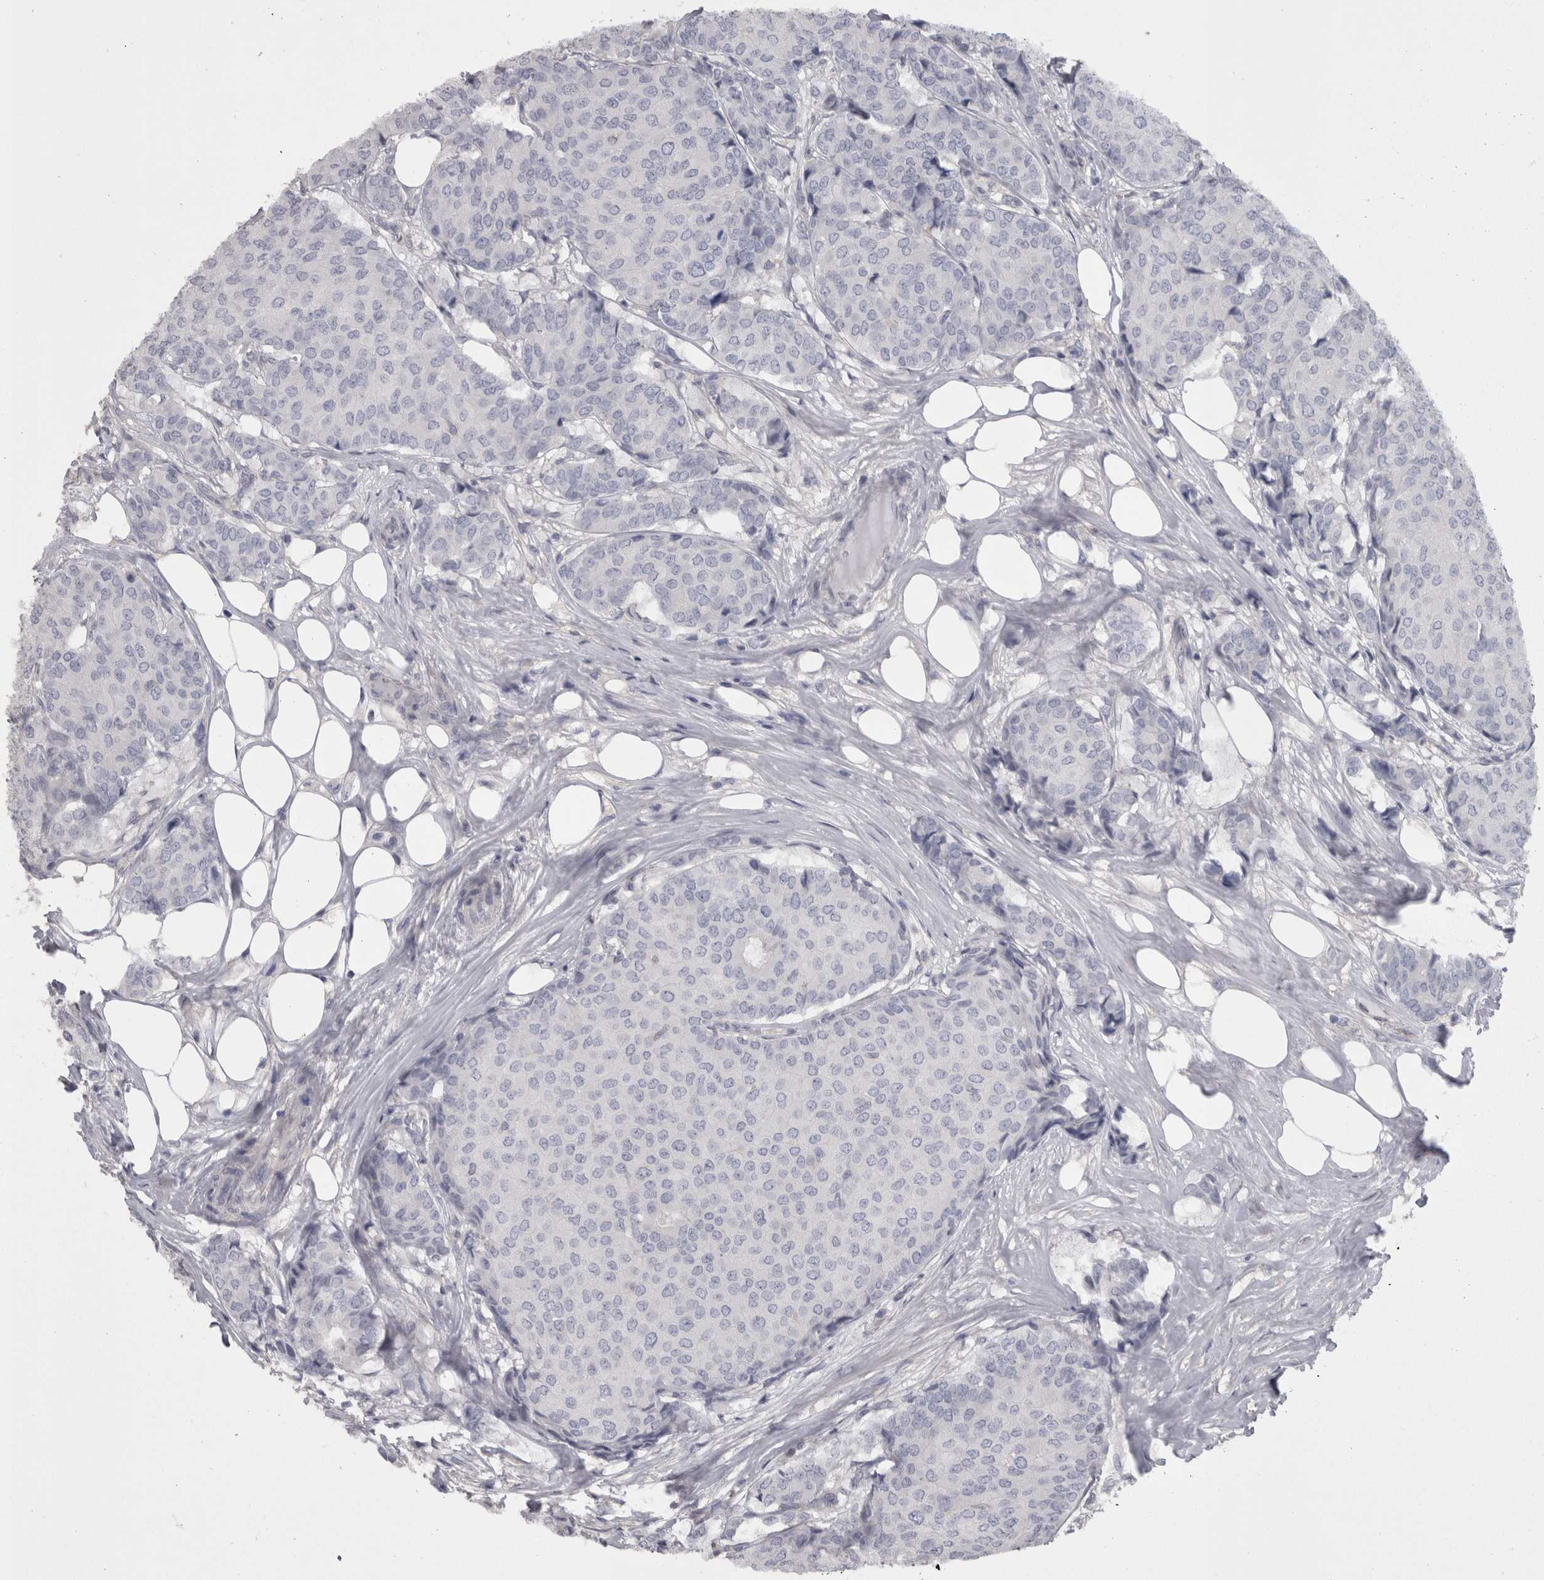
{"staining": {"intensity": "negative", "quantity": "none", "location": "none"}, "tissue": "breast cancer", "cell_type": "Tumor cells", "image_type": "cancer", "snomed": [{"axis": "morphology", "description": "Duct carcinoma"}, {"axis": "topography", "description": "Breast"}], "caption": "Immunohistochemistry (IHC) micrograph of invasive ductal carcinoma (breast) stained for a protein (brown), which demonstrates no staining in tumor cells.", "gene": "CAMK2D", "patient": {"sex": "female", "age": 75}}